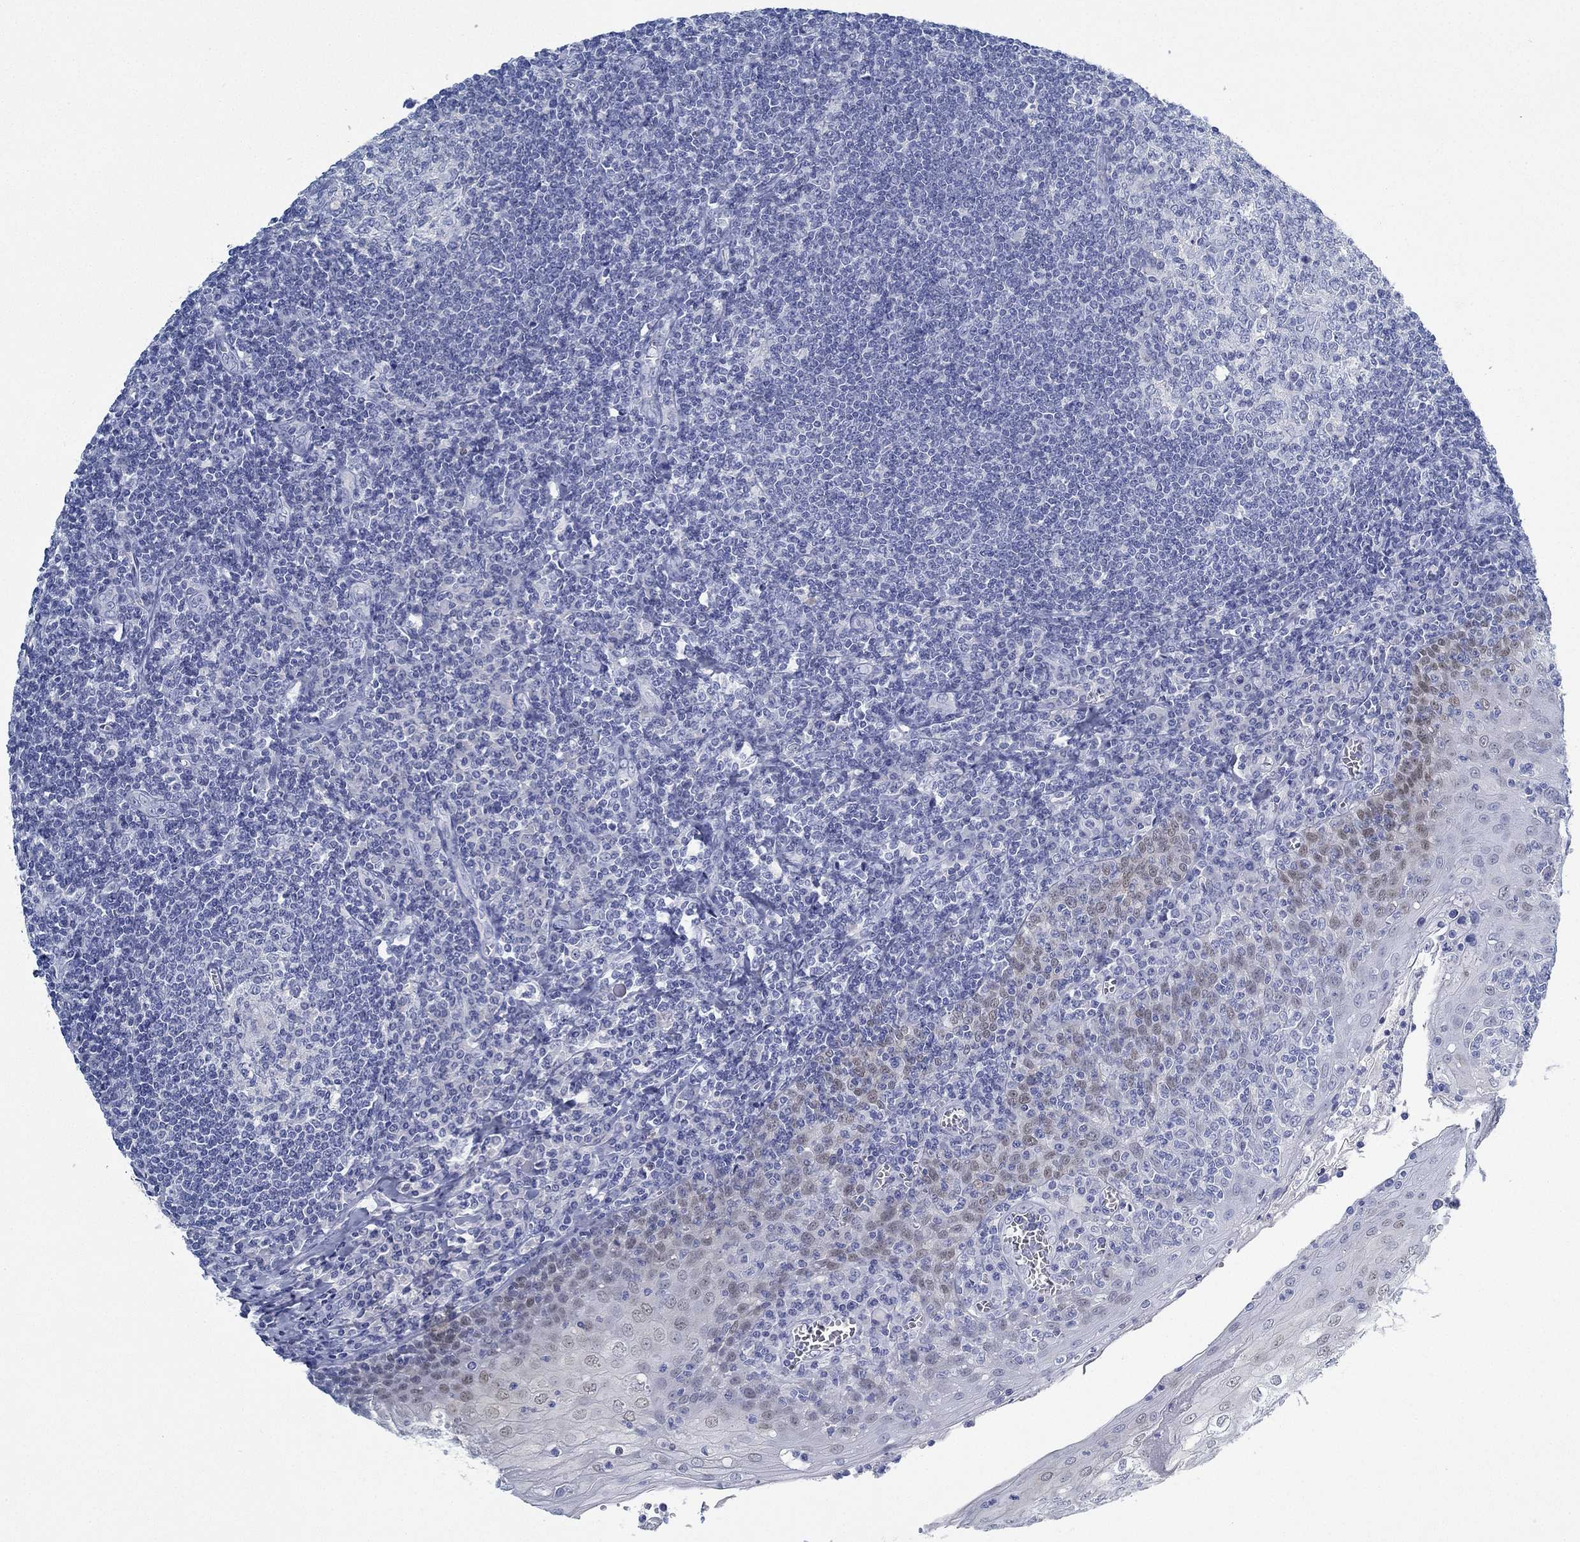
{"staining": {"intensity": "negative", "quantity": "none", "location": "none"}, "tissue": "tonsil", "cell_type": "Germinal center cells", "image_type": "normal", "snomed": [{"axis": "morphology", "description": "Normal tissue, NOS"}, {"axis": "topography", "description": "Tonsil"}], "caption": "Immunohistochemical staining of benign human tonsil displays no significant positivity in germinal center cells. (IHC, brightfield microscopy, high magnification).", "gene": "PAX9", "patient": {"sex": "male", "age": 33}}